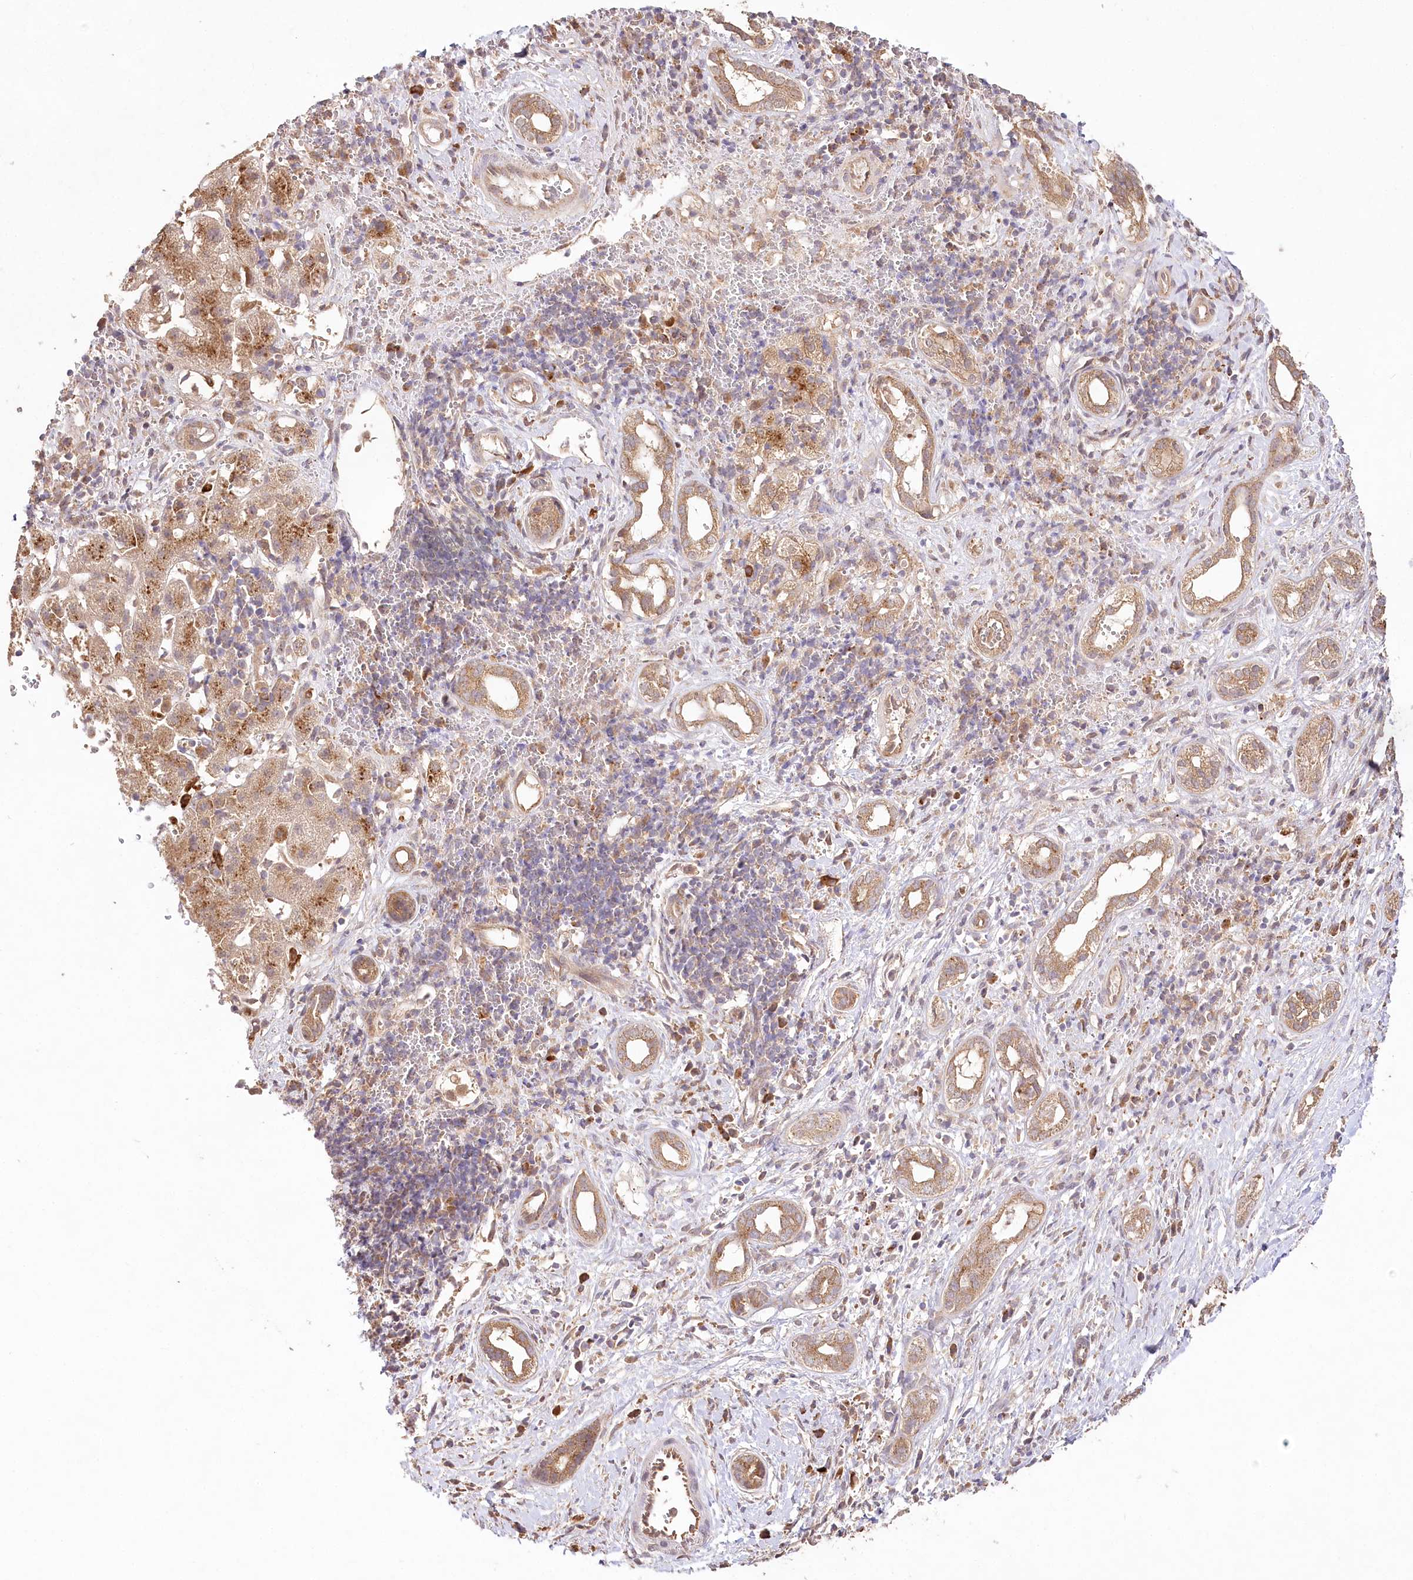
{"staining": {"intensity": "moderate", "quantity": ">75%", "location": "cytoplasmic/membranous,nuclear"}, "tissue": "liver cancer", "cell_type": "Tumor cells", "image_type": "cancer", "snomed": [{"axis": "morphology", "description": "Cholangiocarcinoma"}, {"axis": "topography", "description": "Liver"}], "caption": "Immunohistochemistry (IHC) micrograph of neoplastic tissue: liver cancer (cholangiocarcinoma) stained using immunohistochemistry (IHC) shows medium levels of moderate protein expression localized specifically in the cytoplasmic/membranous and nuclear of tumor cells, appearing as a cytoplasmic/membranous and nuclear brown color.", "gene": "DMXL1", "patient": {"sex": "female", "age": 75}}